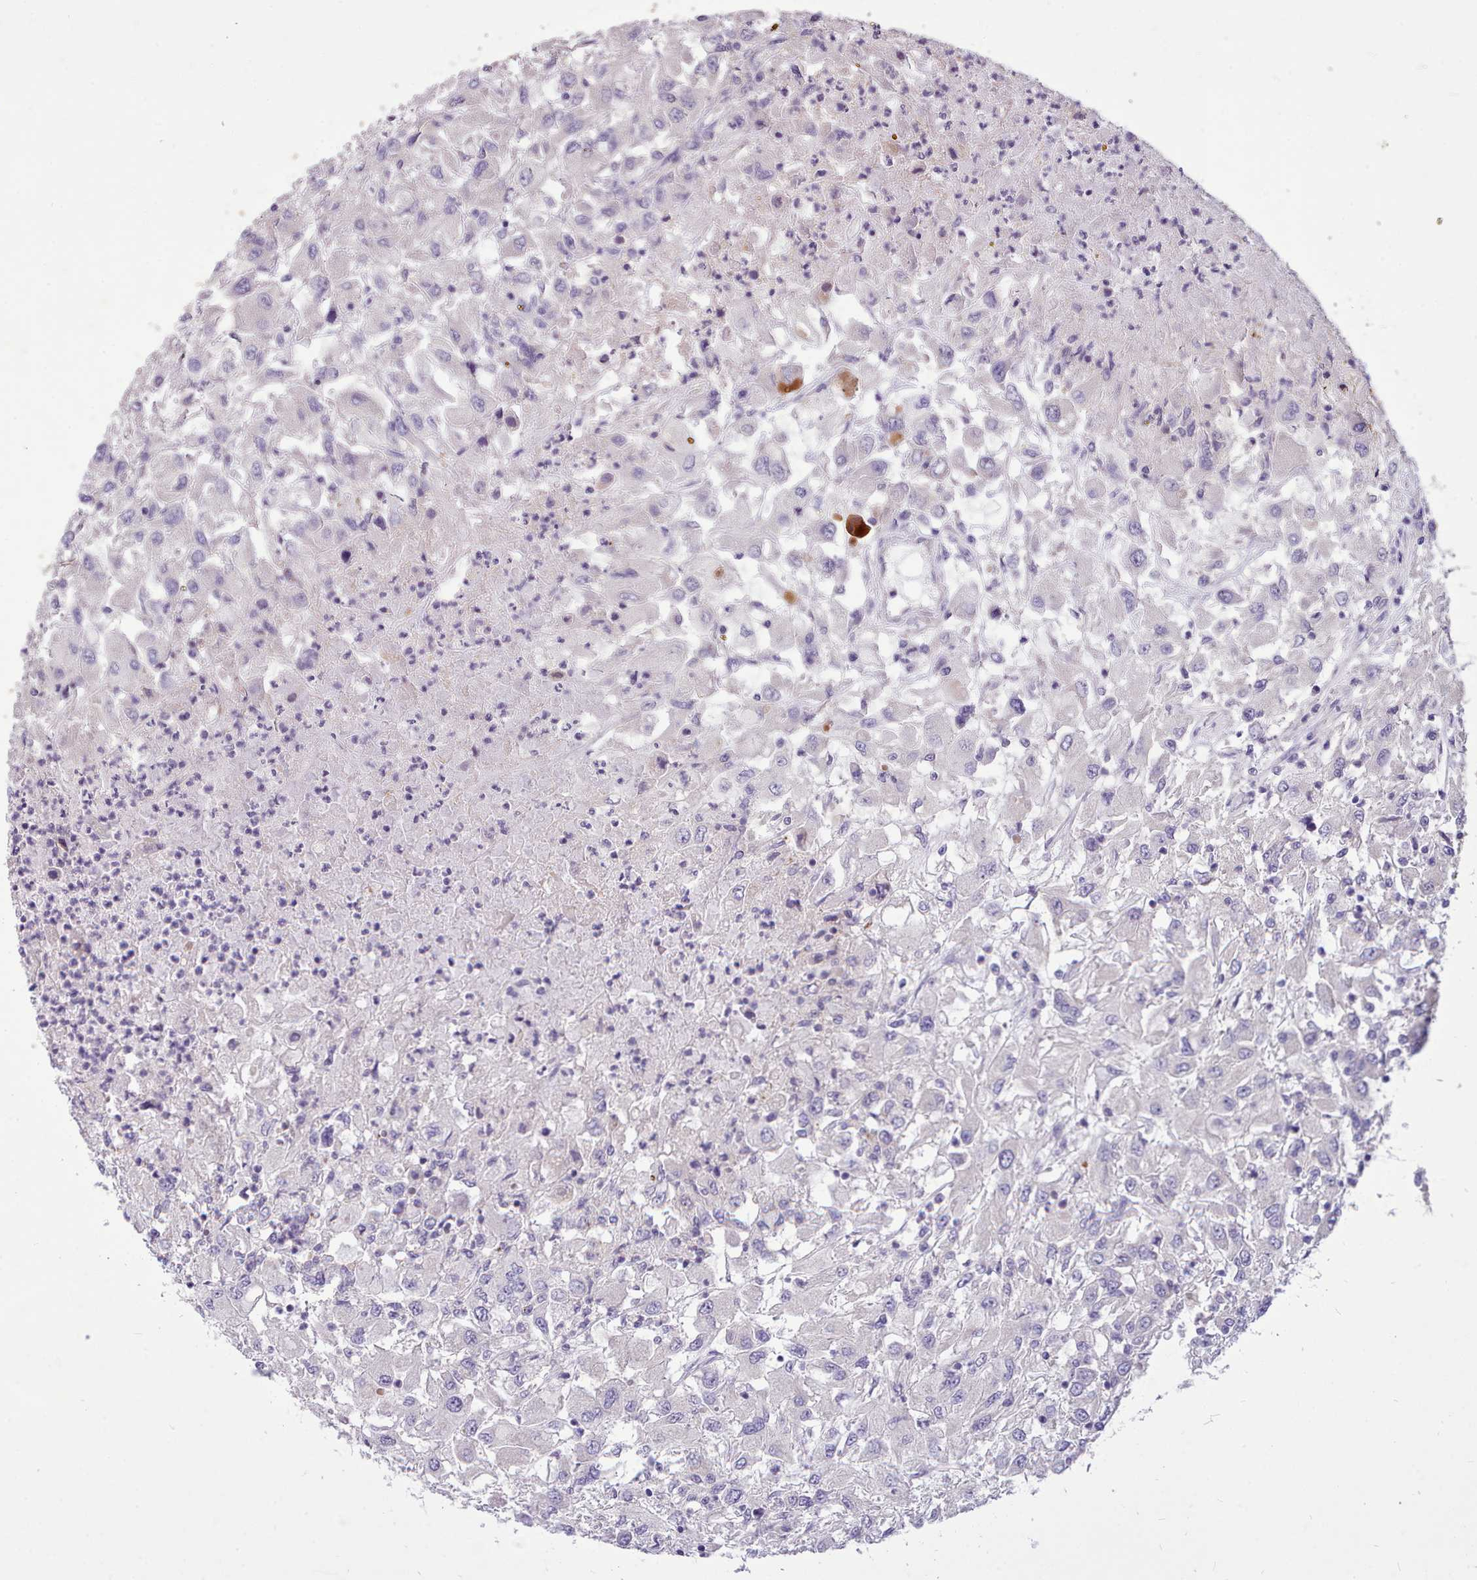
{"staining": {"intensity": "negative", "quantity": "none", "location": "none"}, "tissue": "renal cancer", "cell_type": "Tumor cells", "image_type": "cancer", "snomed": [{"axis": "morphology", "description": "Adenocarcinoma, NOS"}, {"axis": "topography", "description": "Kidney"}], "caption": "DAB (3,3'-diaminobenzidine) immunohistochemical staining of human renal adenocarcinoma reveals no significant expression in tumor cells. The staining is performed using DAB brown chromogen with nuclei counter-stained in using hematoxylin.", "gene": "ZNF607", "patient": {"sex": "female", "age": 67}}